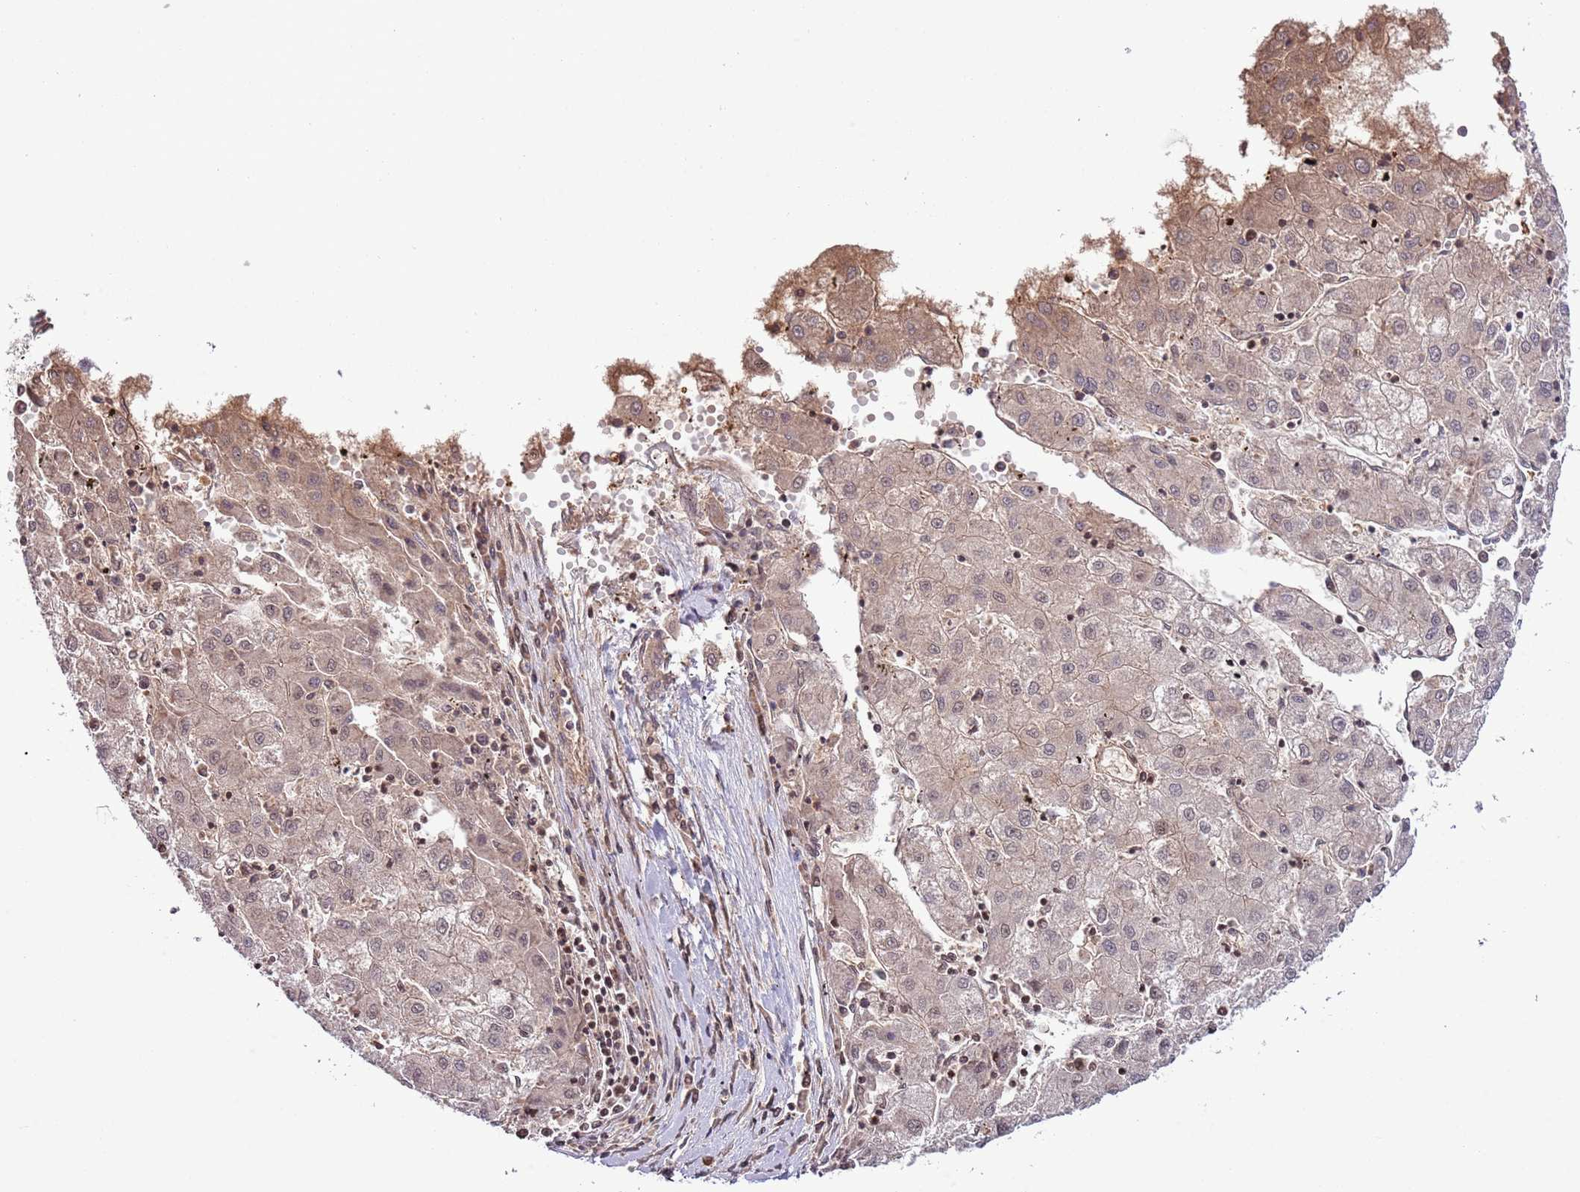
{"staining": {"intensity": "weak", "quantity": ">75%", "location": "cytoplasmic/membranous,nuclear"}, "tissue": "liver cancer", "cell_type": "Tumor cells", "image_type": "cancer", "snomed": [{"axis": "morphology", "description": "Carcinoma, Hepatocellular, NOS"}, {"axis": "topography", "description": "Liver"}], "caption": "Protein positivity by immunohistochemistry (IHC) demonstrates weak cytoplasmic/membranous and nuclear expression in about >75% of tumor cells in liver hepatocellular carcinoma.", "gene": "LPIN2", "patient": {"sex": "male", "age": 72}}